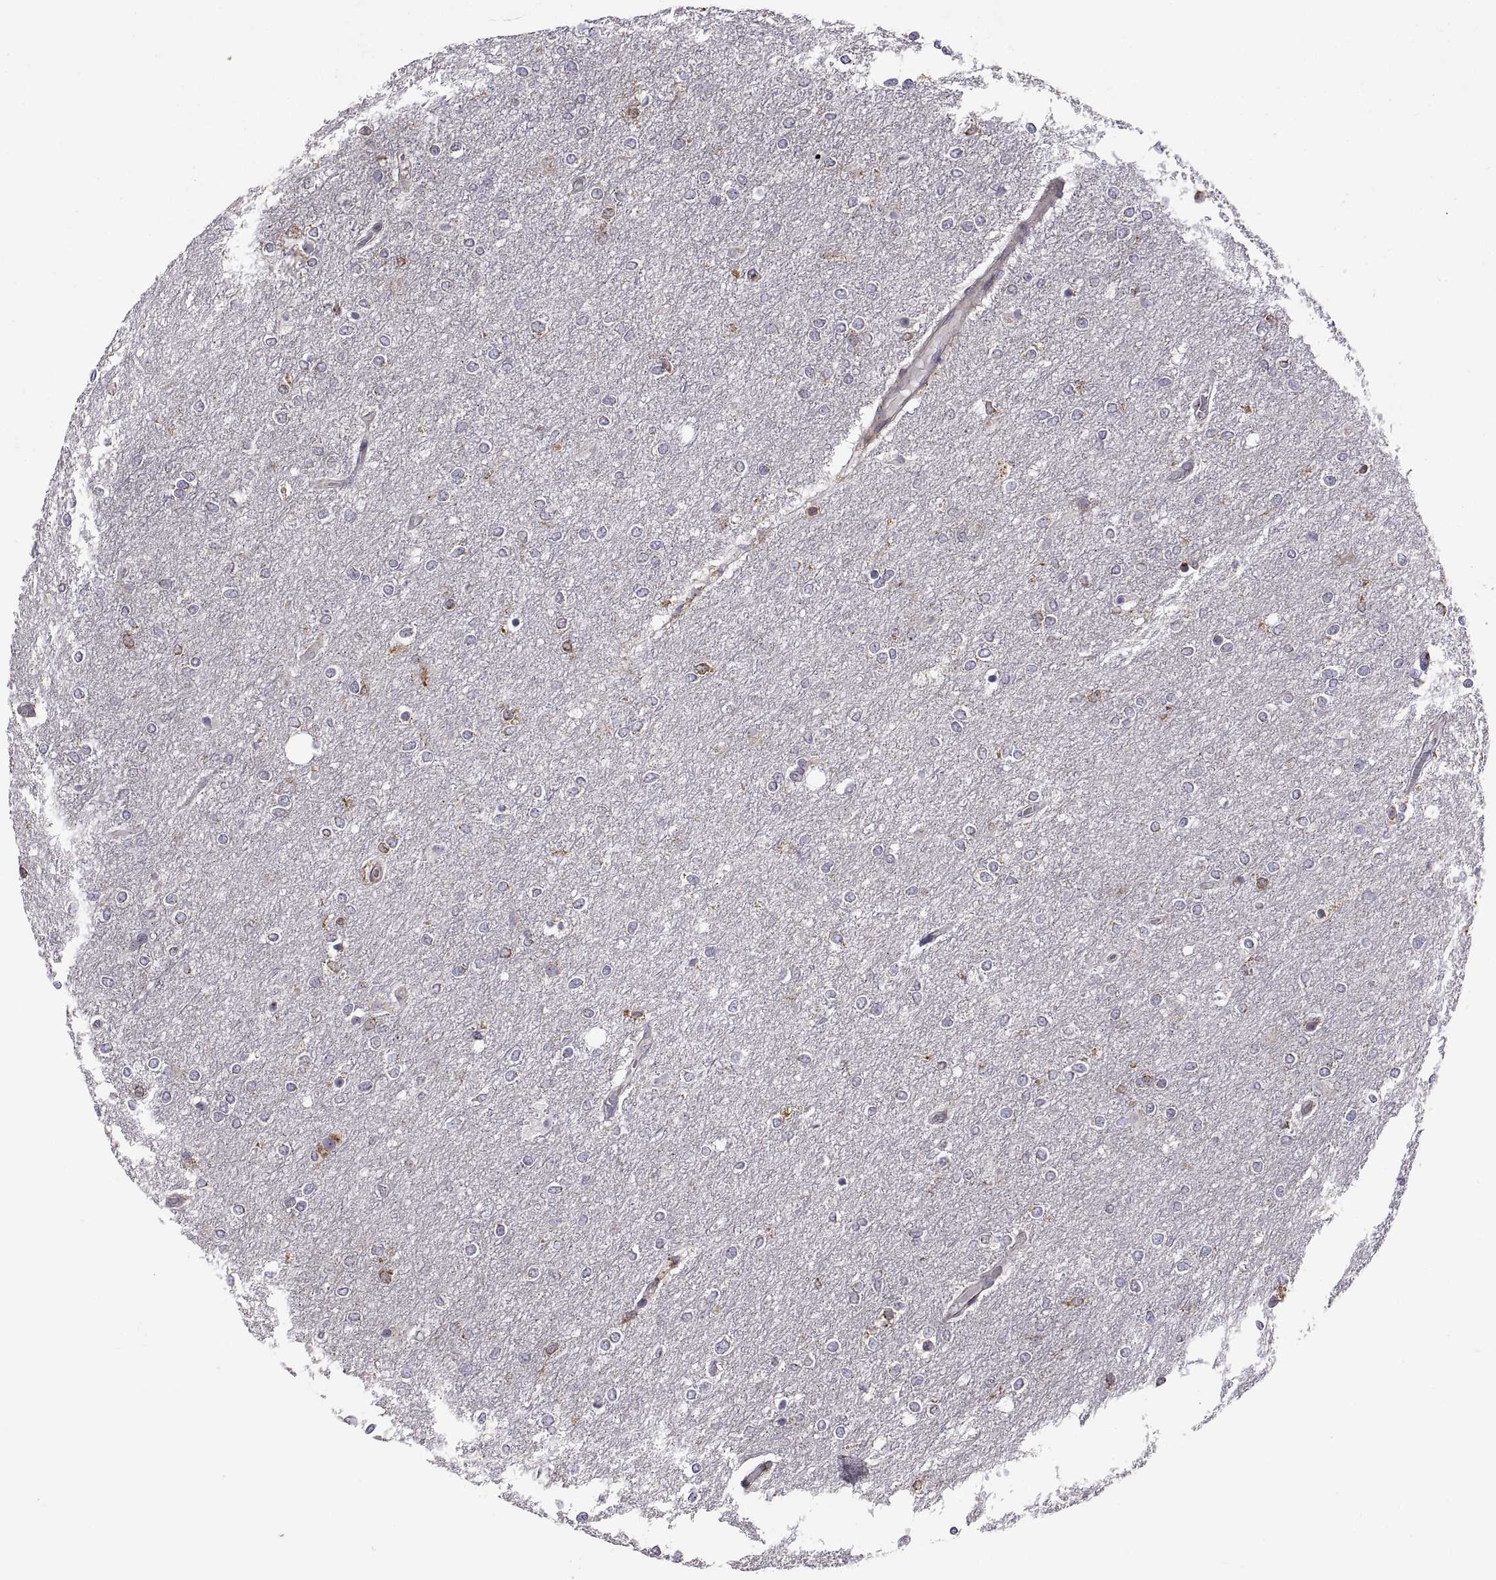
{"staining": {"intensity": "negative", "quantity": "none", "location": "none"}, "tissue": "glioma", "cell_type": "Tumor cells", "image_type": "cancer", "snomed": [{"axis": "morphology", "description": "Glioma, malignant, High grade"}, {"axis": "topography", "description": "Brain"}], "caption": "This is an immunohistochemistry (IHC) image of human malignant glioma (high-grade). There is no staining in tumor cells.", "gene": "ACAP1", "patient": {"sex": "female", "age": 61}}